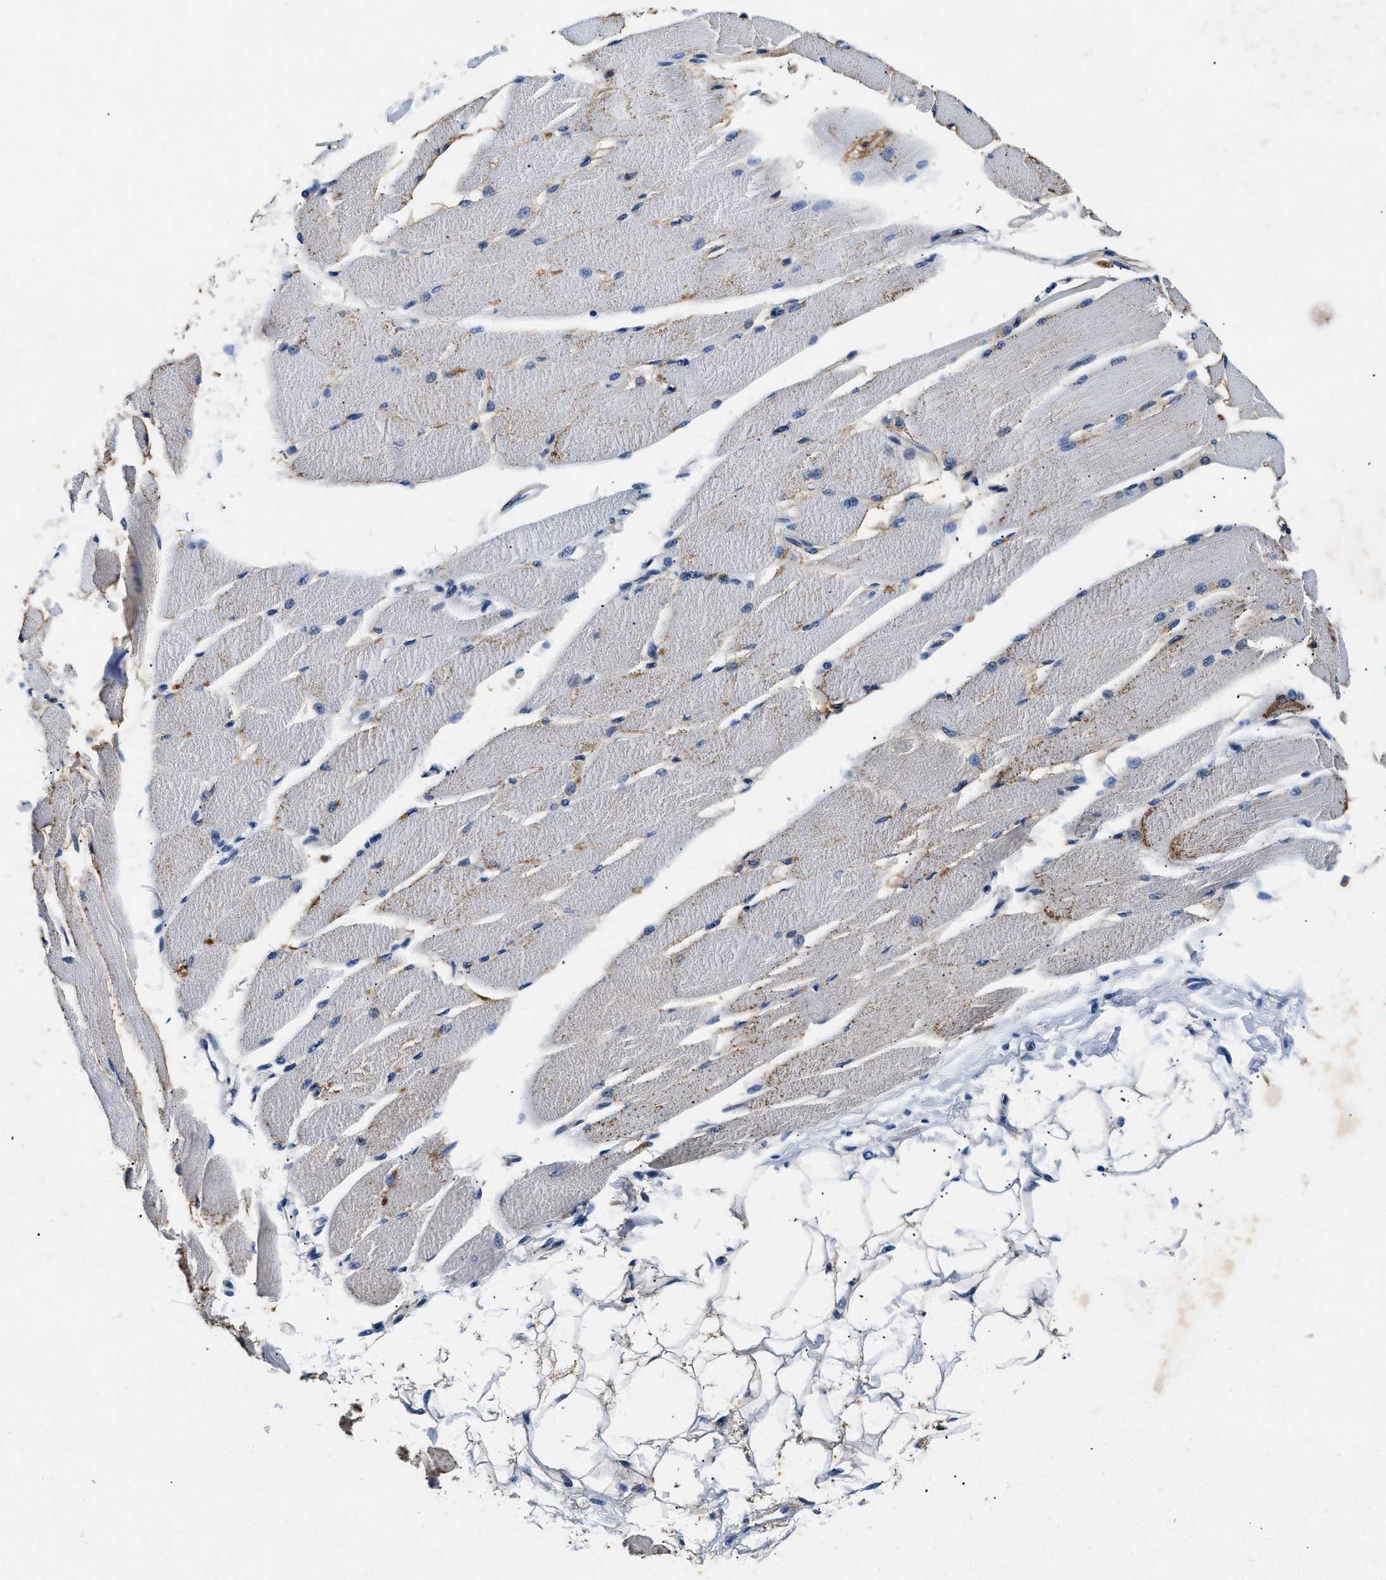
{"staining": {"intensity": "moderate", "quantity": "<25%", "location": "cytoplasmic/membranous"}, "tissue": "skeletal muscle", "cell_type": "Myocytes", "image_type": "normal", "snomed": [{"axis": "morphology", "description": "Normal tissue, NOS"}, {"axis": "topography", "description": "Skeletal muscle"}, {"axis": "topography", "description": "Peripheral nerve tissue"}], "caption": "Moderate cytoplasmic/membranous protein positivity is appreciated in about <25% of myocytes in skeletal muscle.", "gene": "LAMA3", "patient": {"sex": "female", "age": 84}}